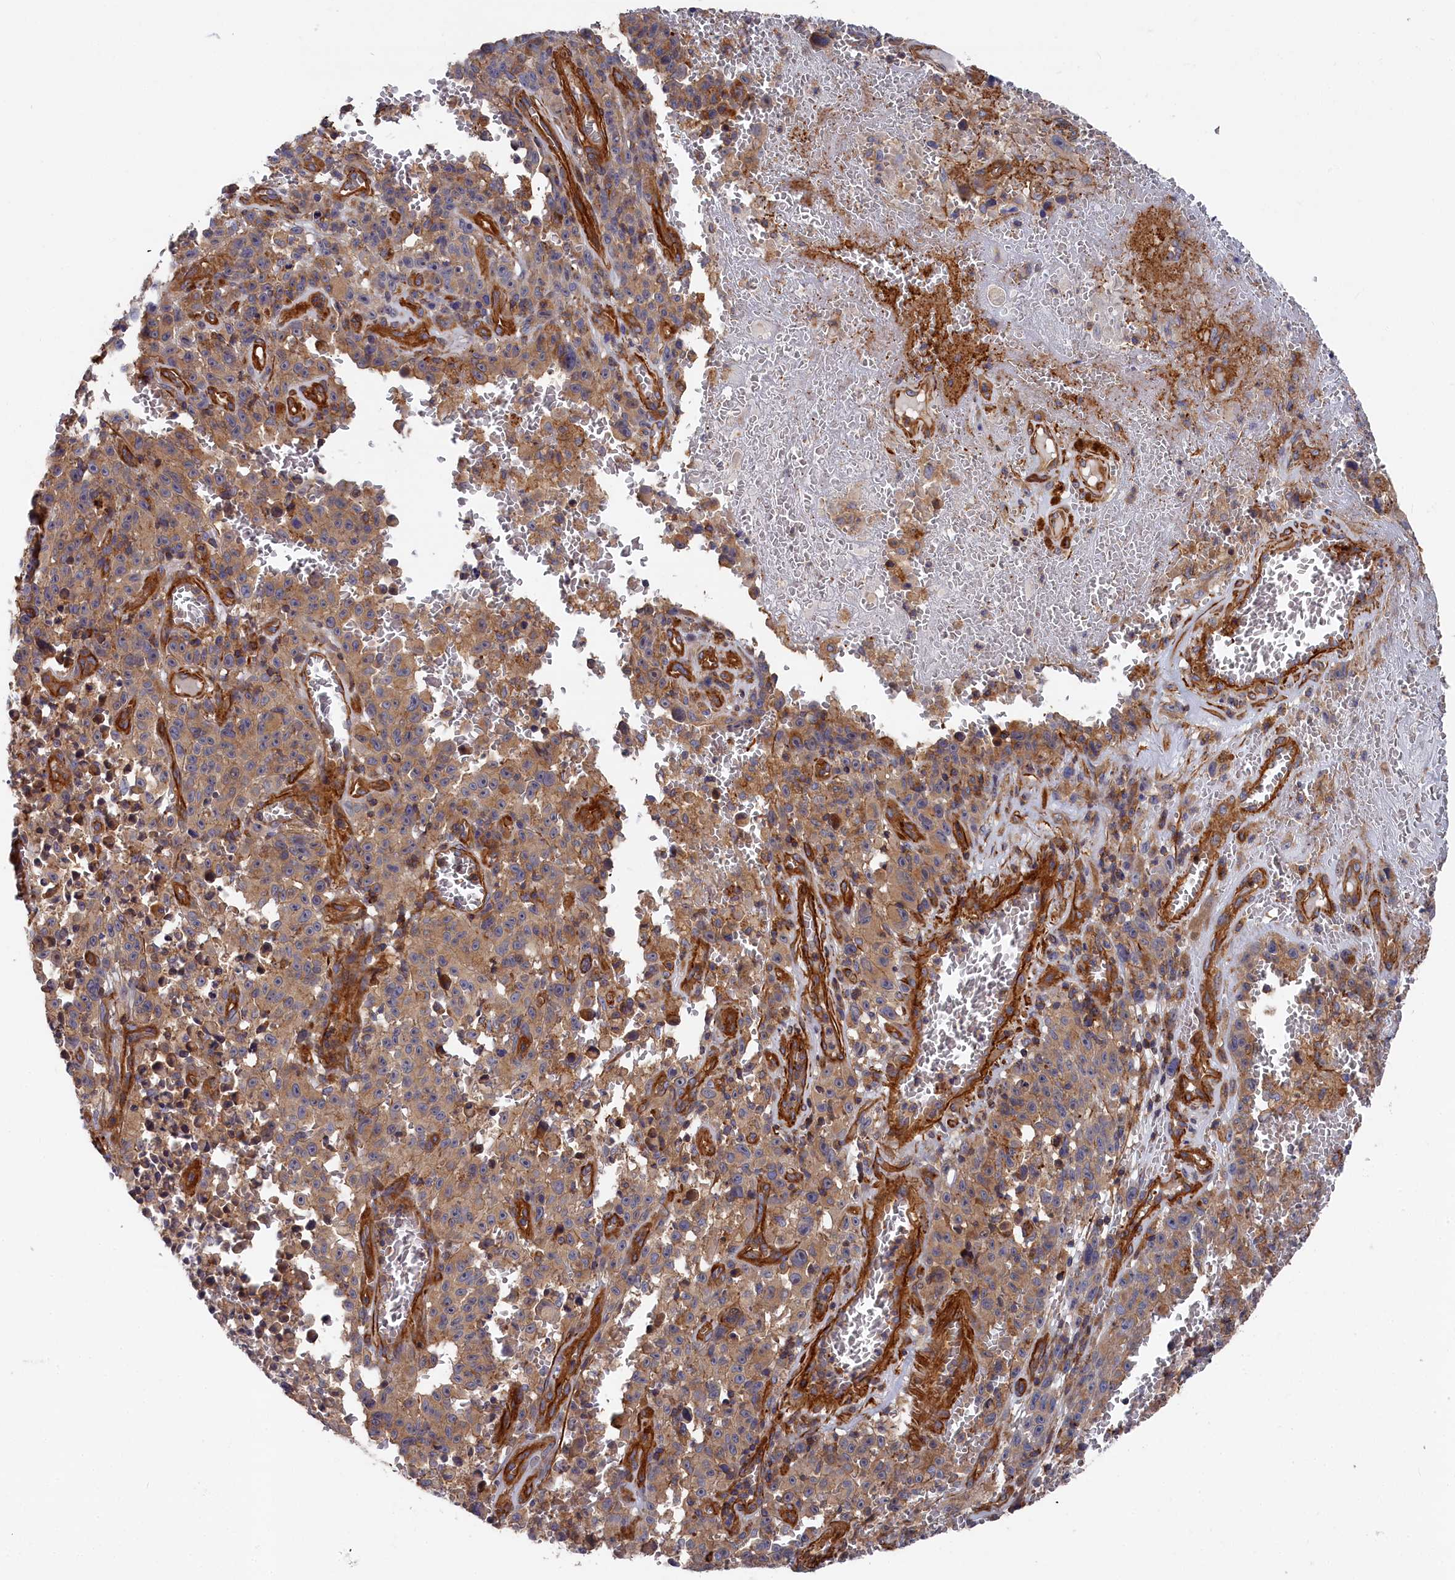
{"staining": {"intensity": "moderate", "quantity": ">75%", "location": "cytoplasmic/membranous"}, "tissue": "melanoma", "cell_type": "Tumor cells", "image_type": "cancer", "snomed": [{"axis": "morphology", "description": "Malignant melanoma, NOS"}, {"axis": "topography", "description": "Skin"}], "caption": "The histopathology image demonstrates a brown stain indicating the presence of a protein in the cytoplasmic/membranous of tumor cells in malignant melanoma.", "gene": "LDHD", "patient": {"sex": "female", "age": 82}}